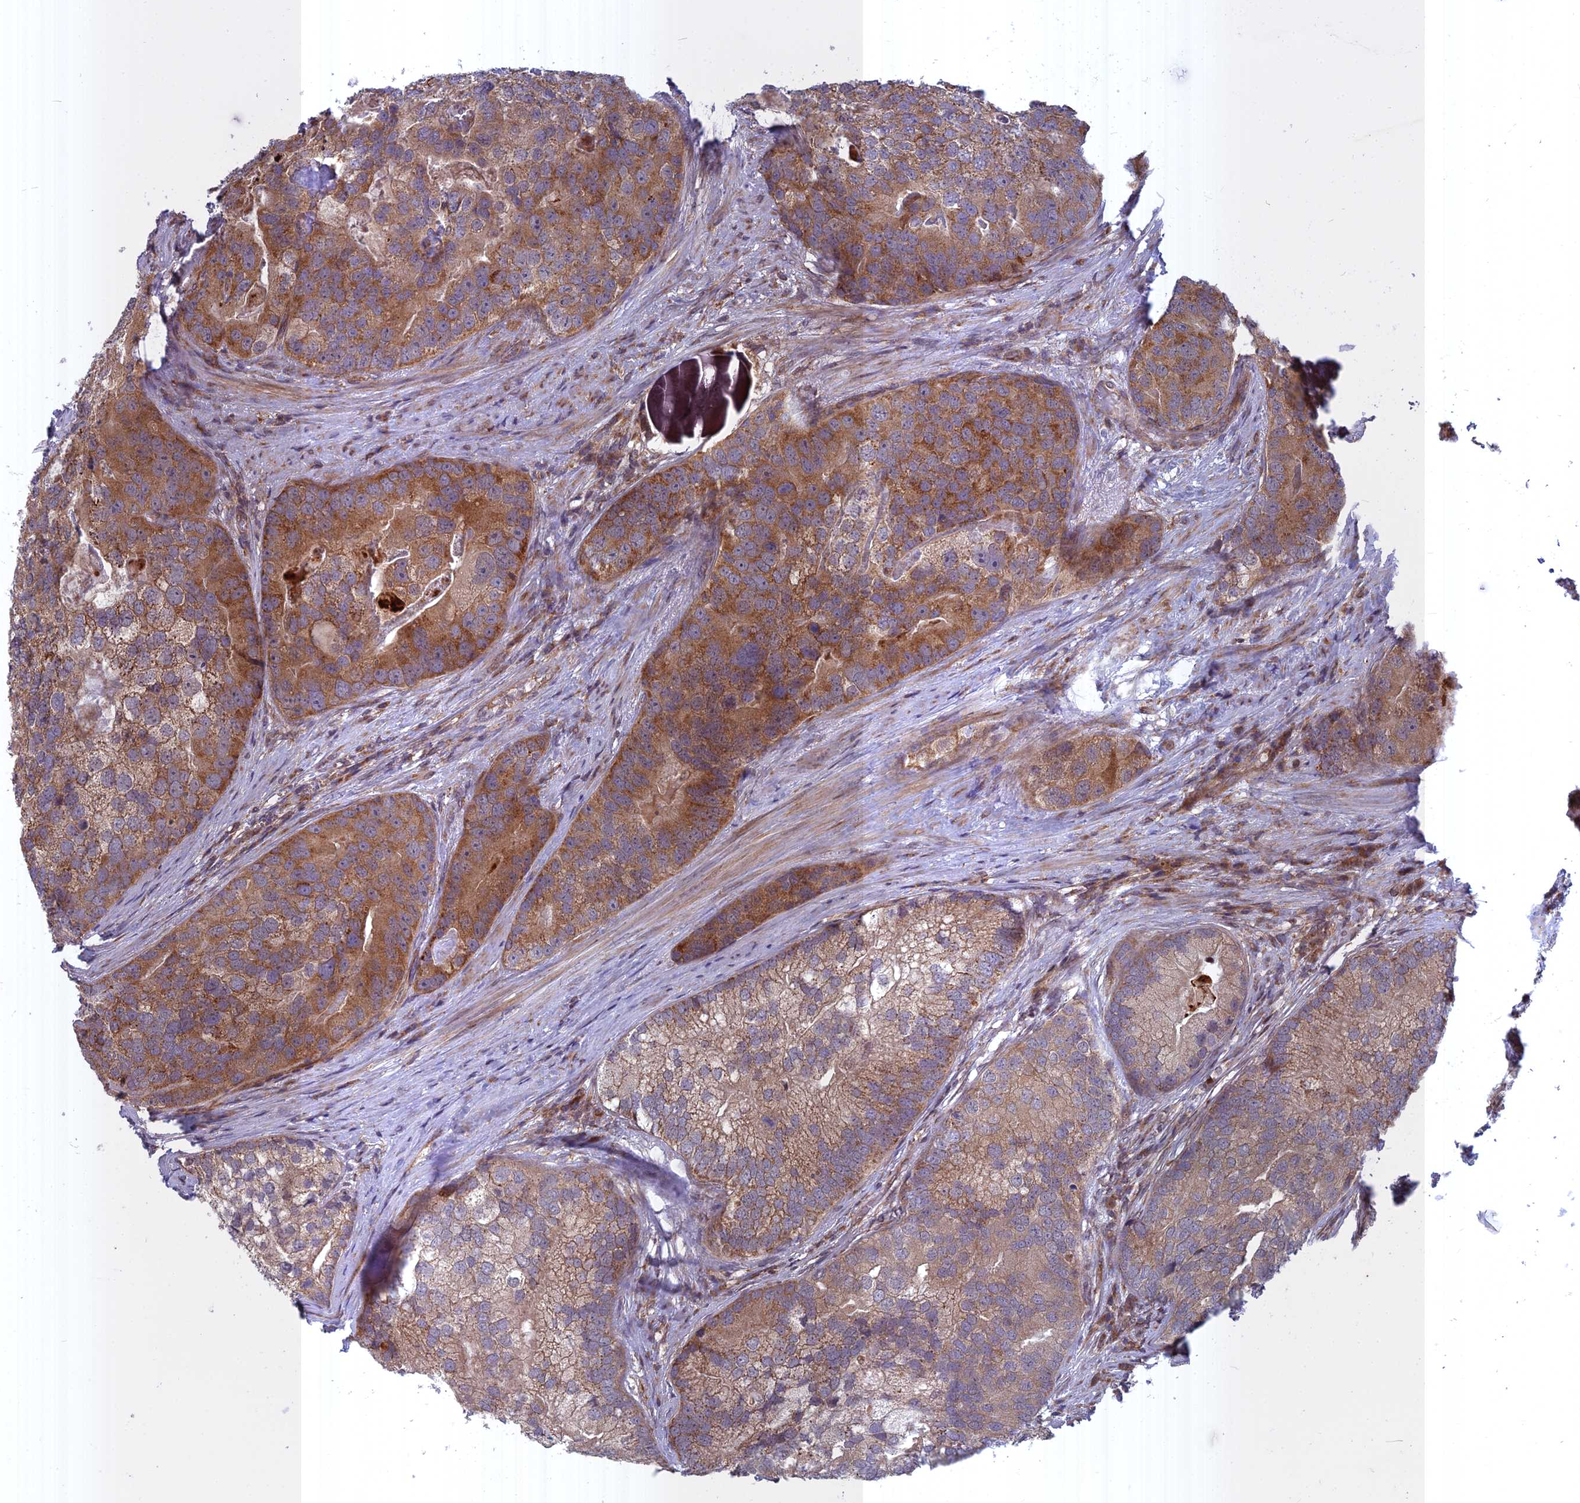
{"staining": {"intensity": "moderate", "quantity": ">75%", "location": "cytoplasmic/membranous"}, "tissue": "prostate cancer", "cell_type": "Tumor cells", "image_type": "cancer", "snomed": [{"axis": "morphology", "description": "Adenocarcinoma, High grade"}, {"axis": "topography", "description": "Prostate"}], "caption": "Immunohistochemistry (IHC) of adenocarcinoma (high-grade) (prostate) exhibits medium levels of moderate cytoplasmic/membranous expression in about >75% of tumor cells. The staining was performed using DAB, with brown indicating positive protein expression. Nuclei are stained blue with hematoxylin.", "gene": "COMMD2", "patient": {"sex": "male", "age": 62}}